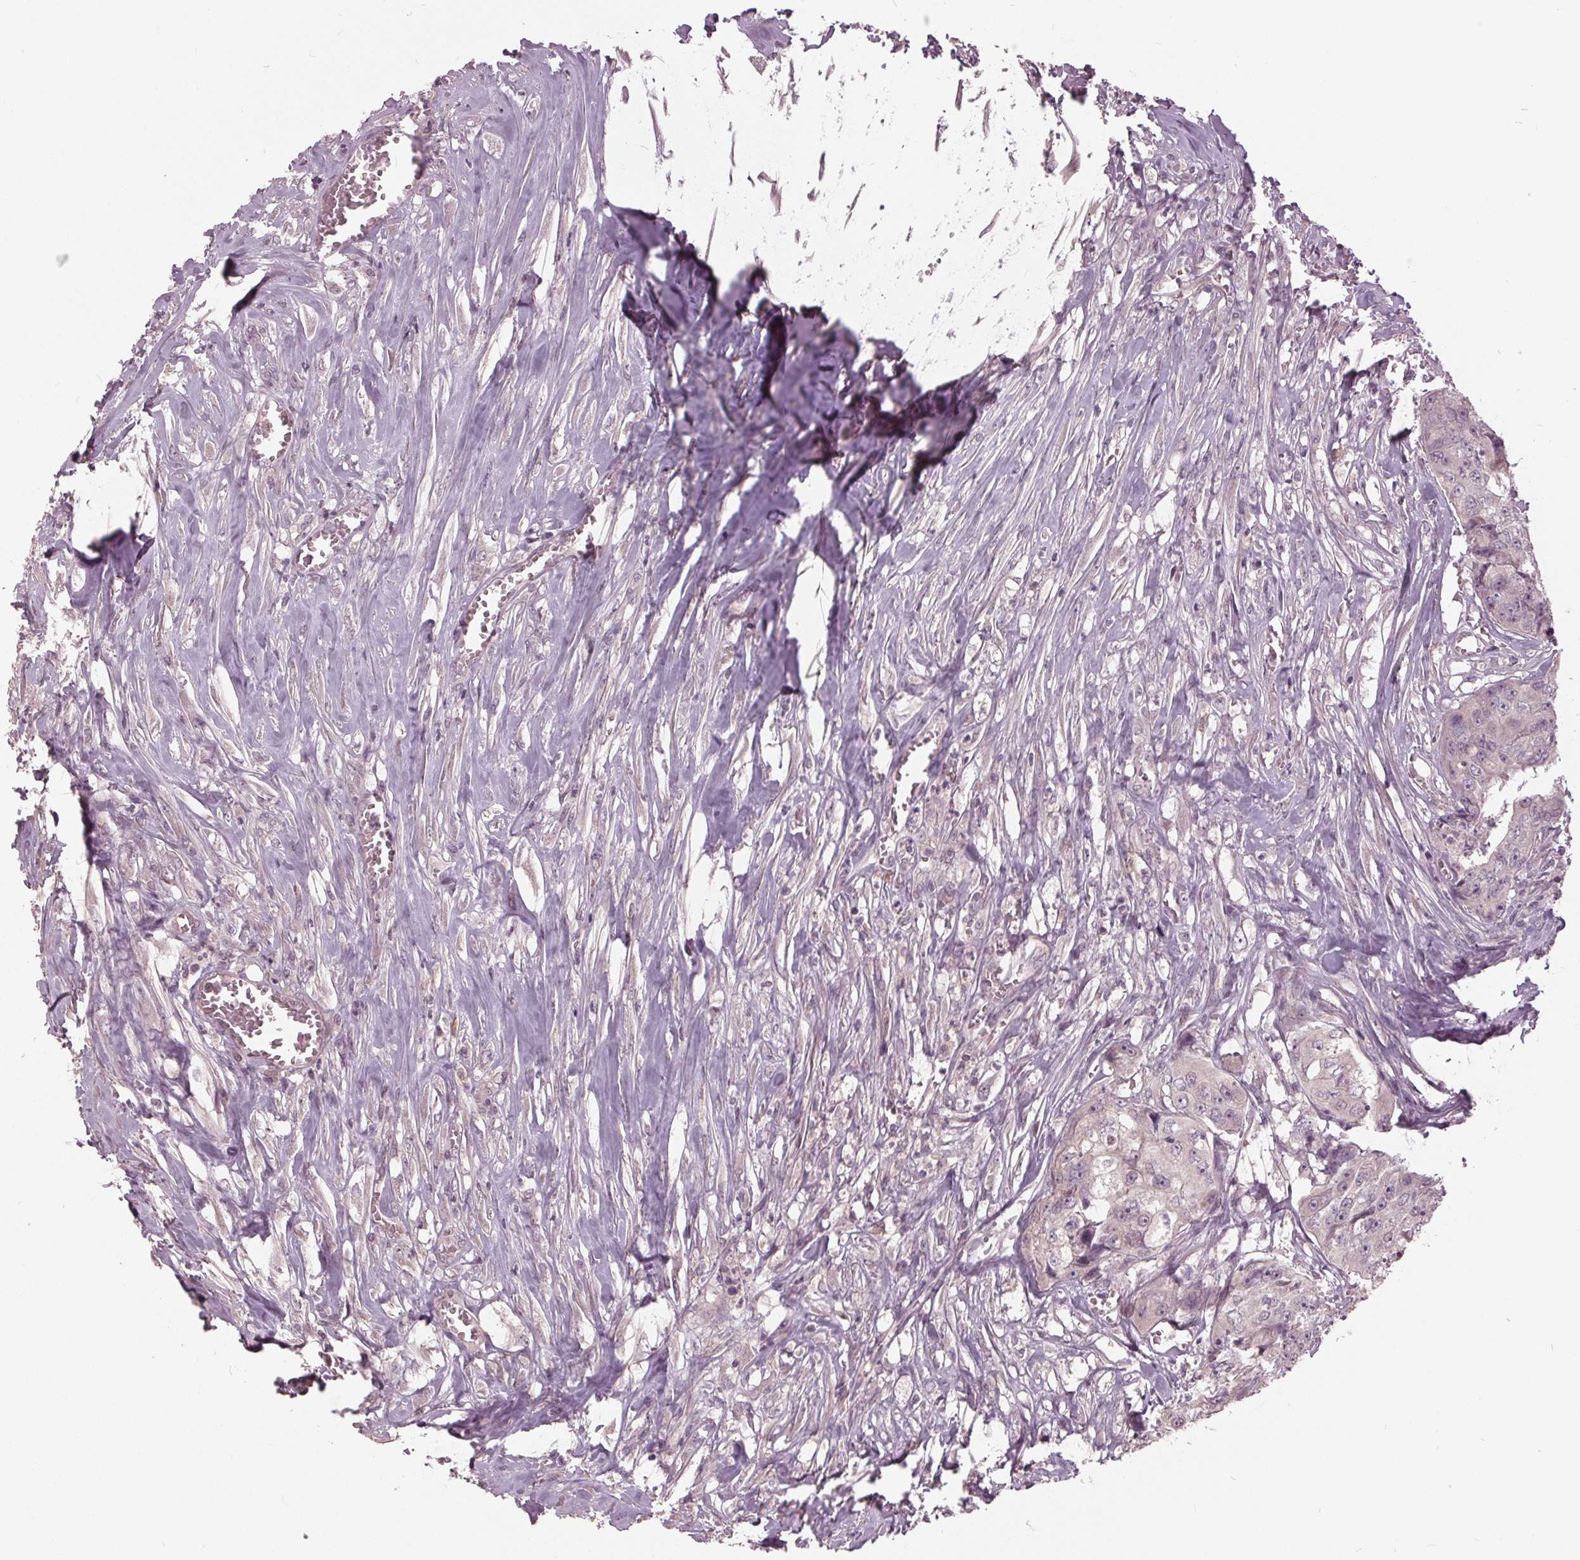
{"staining": {"intensity": "negative", "quantity": "none", "location": "none"}, "tissue": "colorectal cancer", "cell_type": "Tumor cells", "image_type": "cancer", "snomed": [{"axis": "morphology", "description": "Adenocarcinoma, NOS"}, {"axis": "topography", "description": "Rectum"}], "caption": "This is a image of IHC staining of colorectal adenocarcinoma, which shows no positivity in tumor cells.", "gene": "SIGLEC6", "patient": {"sex": "female", "age": 62}}